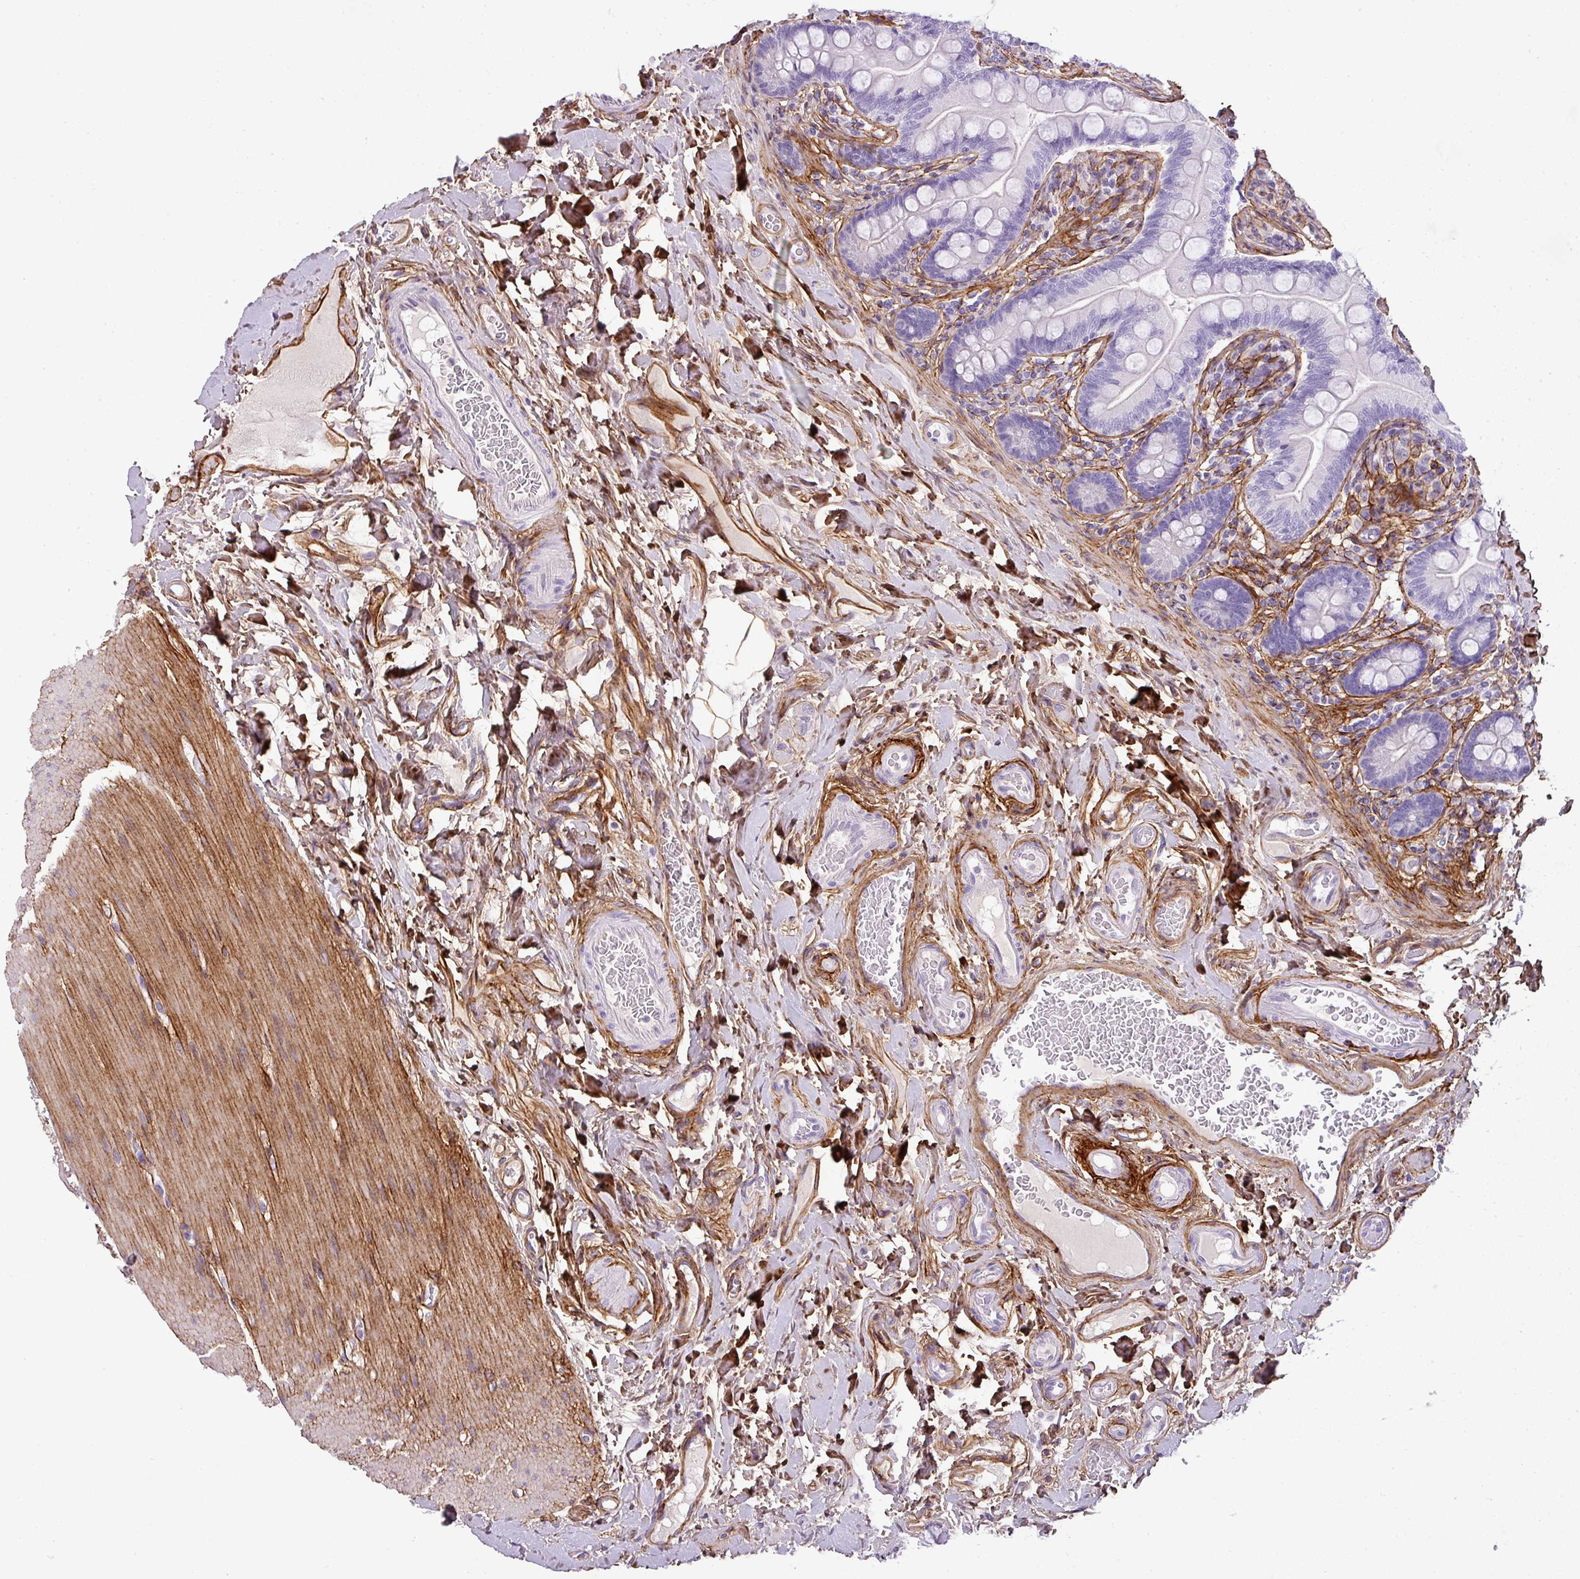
{"staining": {"intensity": "negative", "quantity": "none", "location": "none"}, "tissue": "small intestine", "cell_type": "Glandular cells", "image_type": "normal", "snomed": [{"axis": "morphology", "description": "Normal tissue, NOS"}, {"axis": "topography", "description": "Small intestine"}], "caption": "Immunohistochemical staining of benign small intestine shows no significant positivity in glandular cells.", "gene": "PARD6G", "patient": {"sex": "female", "age": 64}}